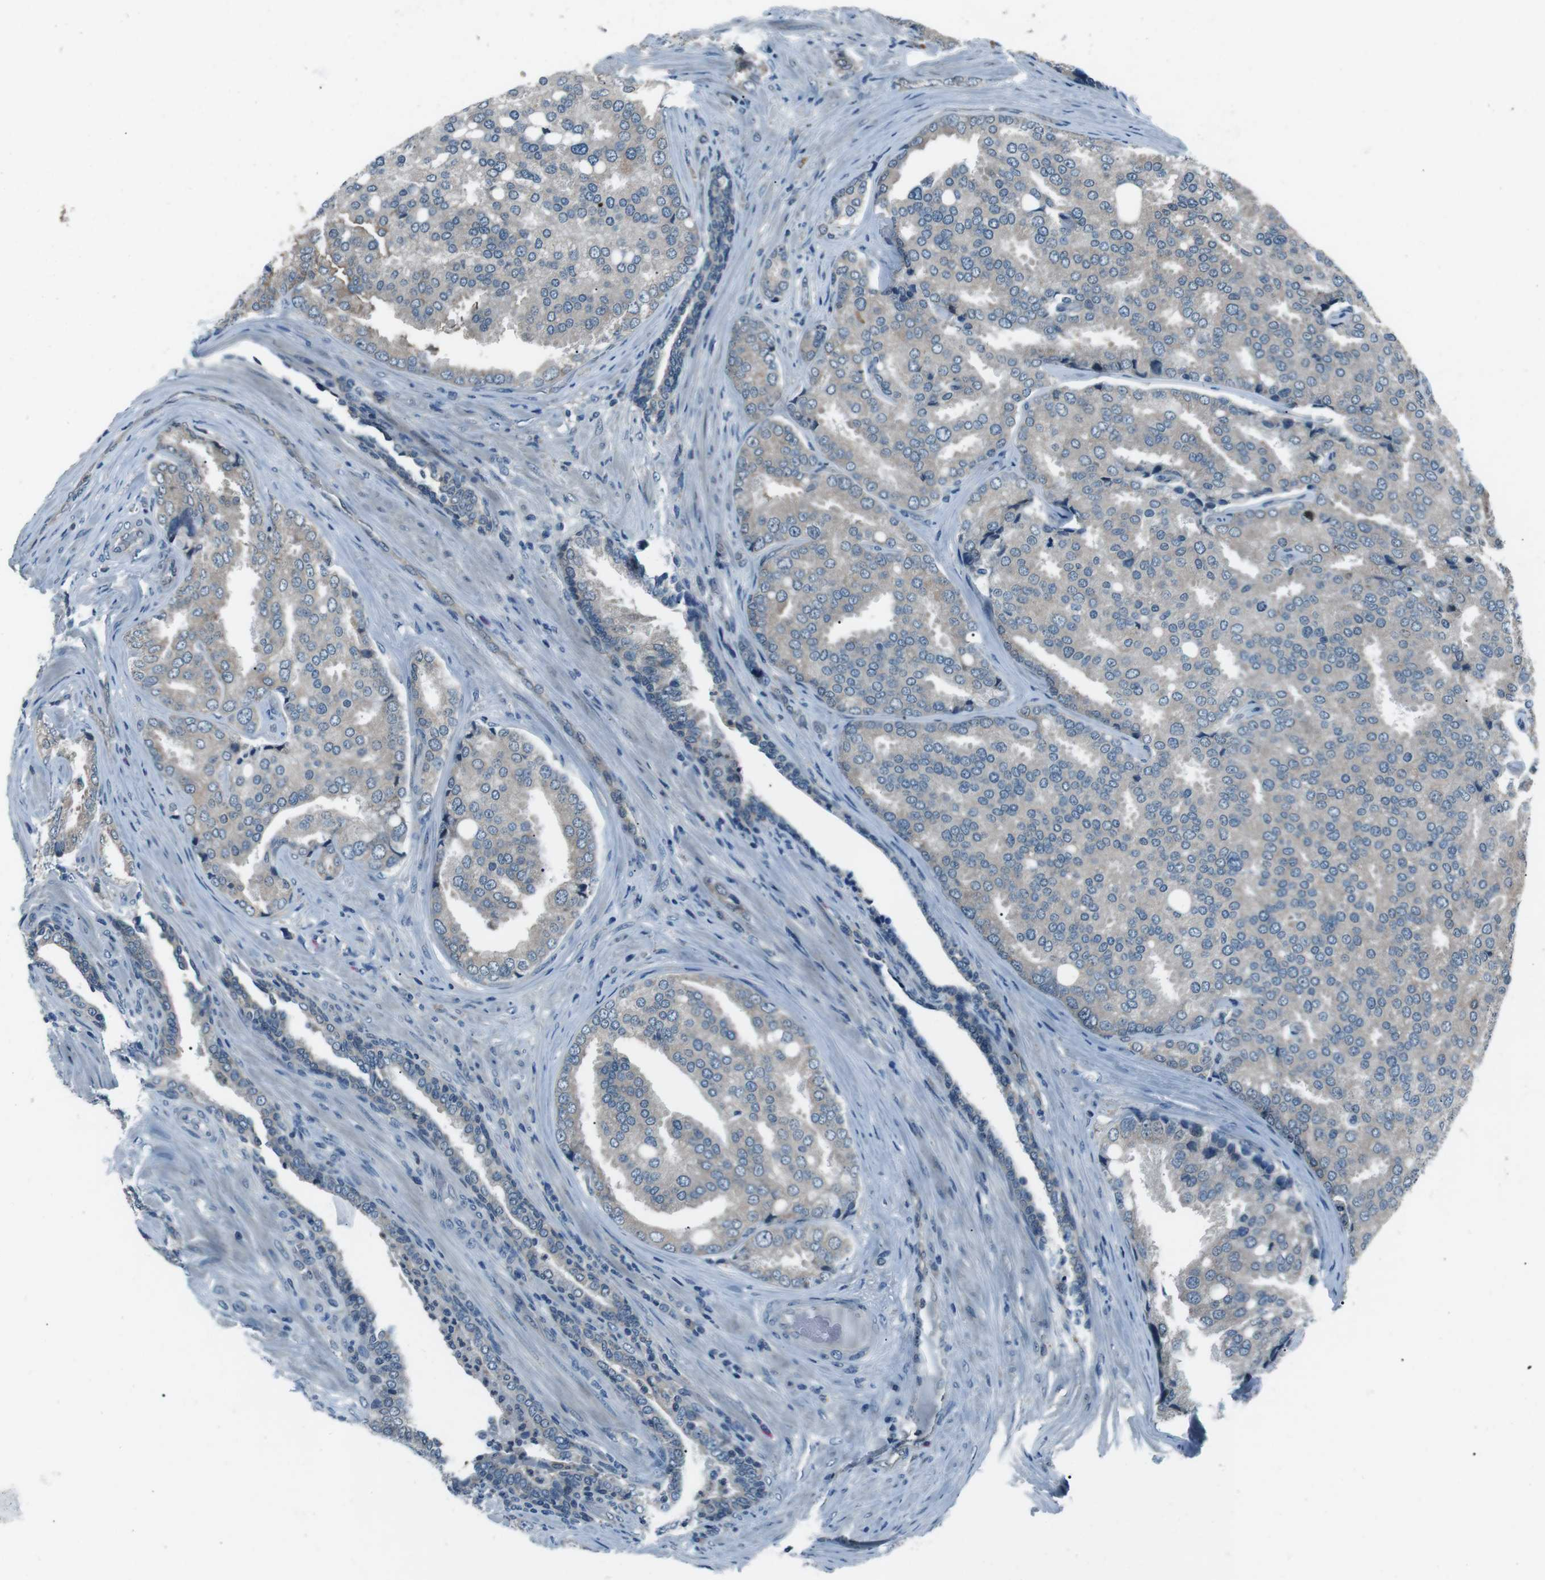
{"staining": {"intensity": "negative", "quantity": "none", "location": "none"}, "tissue": "prostate cancer", "cell_type": "Tumor cells", "image_type": "cancer", "snomed": [{"axis": "morphology", "description": "Adenocarcinoma, High grade"}, {"axis": "topography", "description": "Prostate"}], "caption": "IHC micrograph of neoplastic tissue: human prostate cancer stained with DAB (3,3'-diaminobenzidine) displays no significant protein expression in tumor cells.", "gene": "LRIG2", "patient": {"sex": "male", "age": 50}}